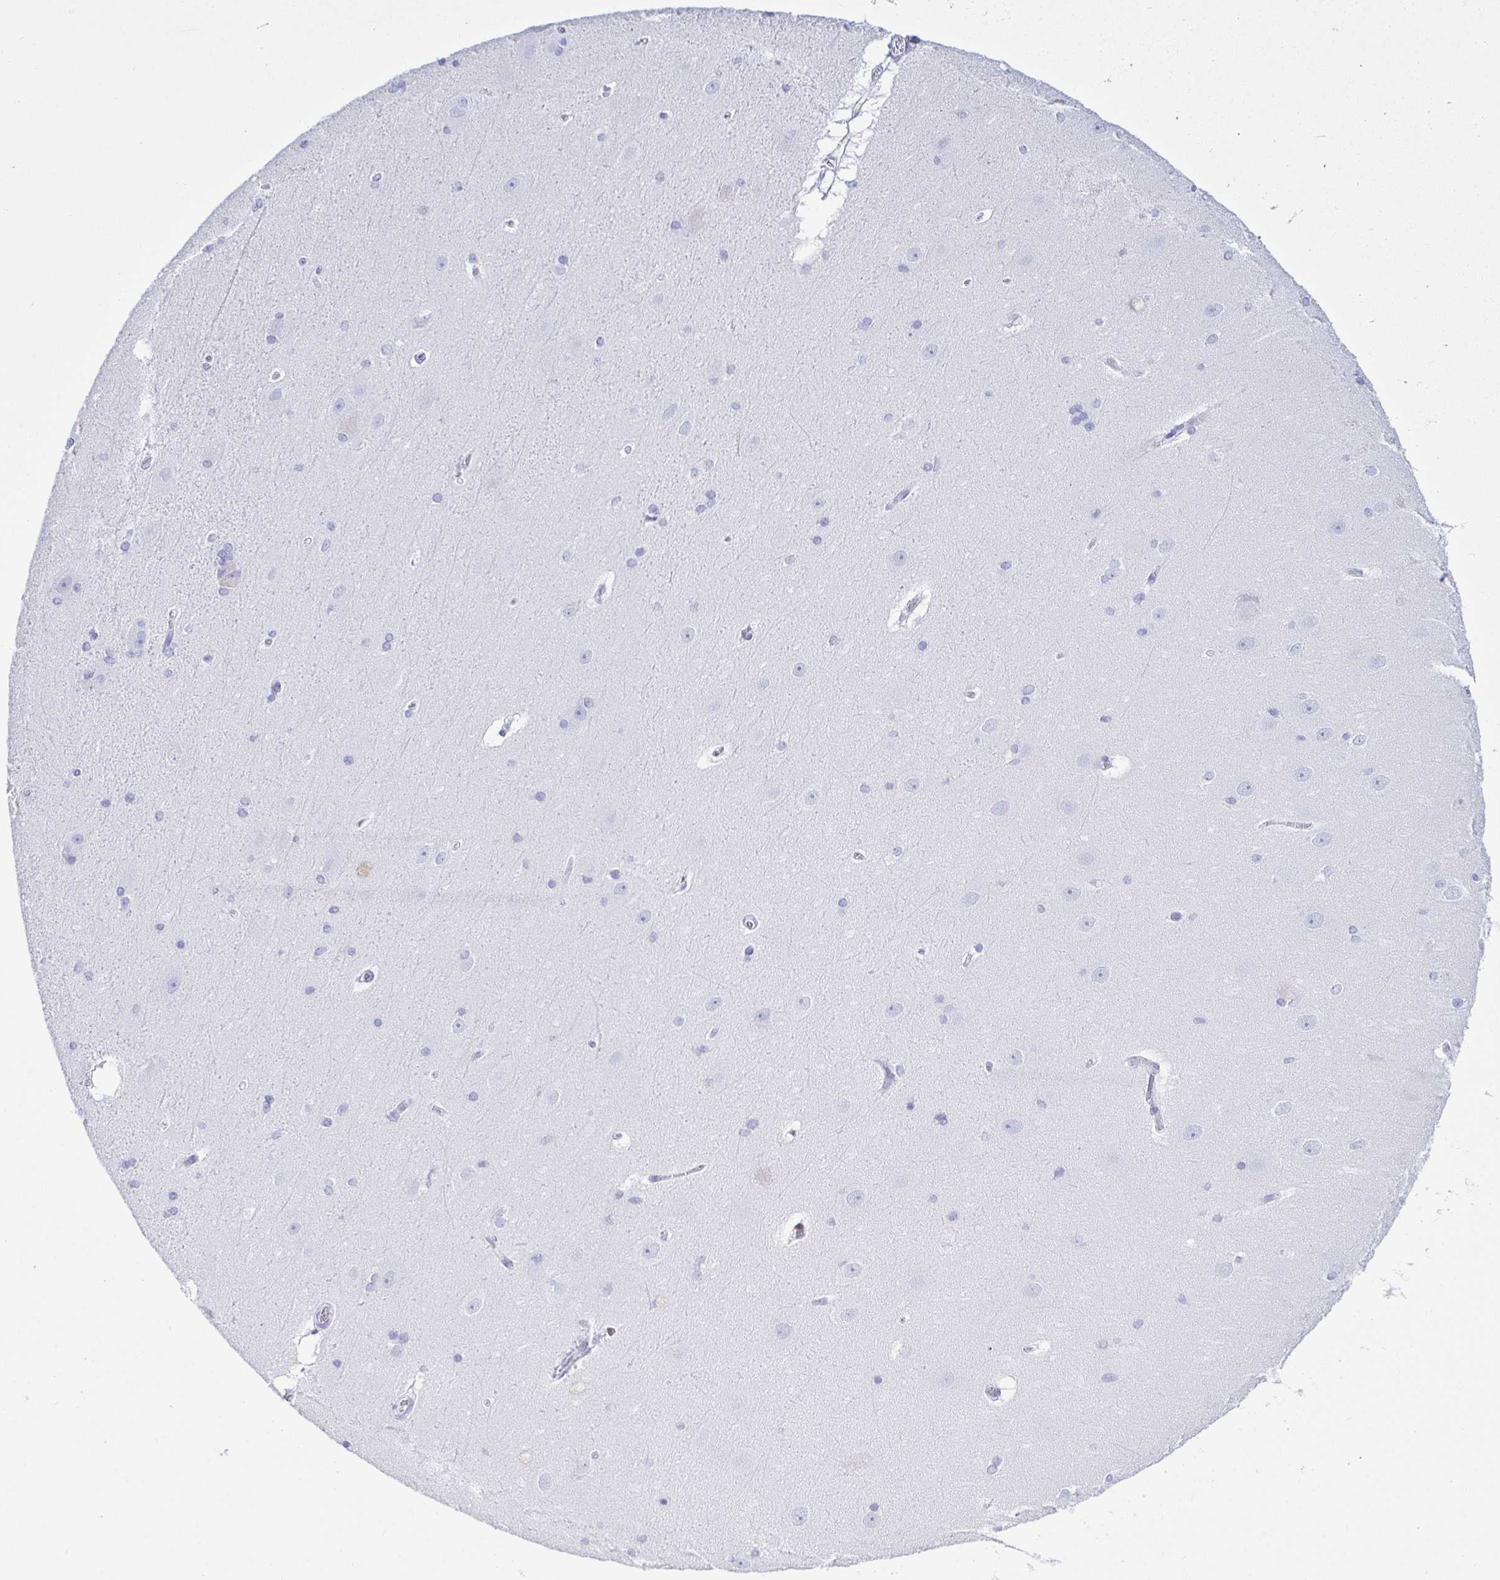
{"staining": {"intensity": "negative", "quantity": "none", "location": "none"}, "tissue": "hippocampus", "cell_type": "Glial cells", "image_type": "normal", "snomed": [{"axis": "morphology", "description": "Normal tissue, NOS"}, {"axis": "topography", "description": "Cerebral cortex"}, {"axis": "topography", "description": "Hippocampus"}], "caption": "An IHC micrograph of normal hippocampus is shown. There is no staining in glial cells of hippocampus. Nuclei are stained in blue.", "gene": "CD5", "patient": {"sex": "female", "age": 19}}